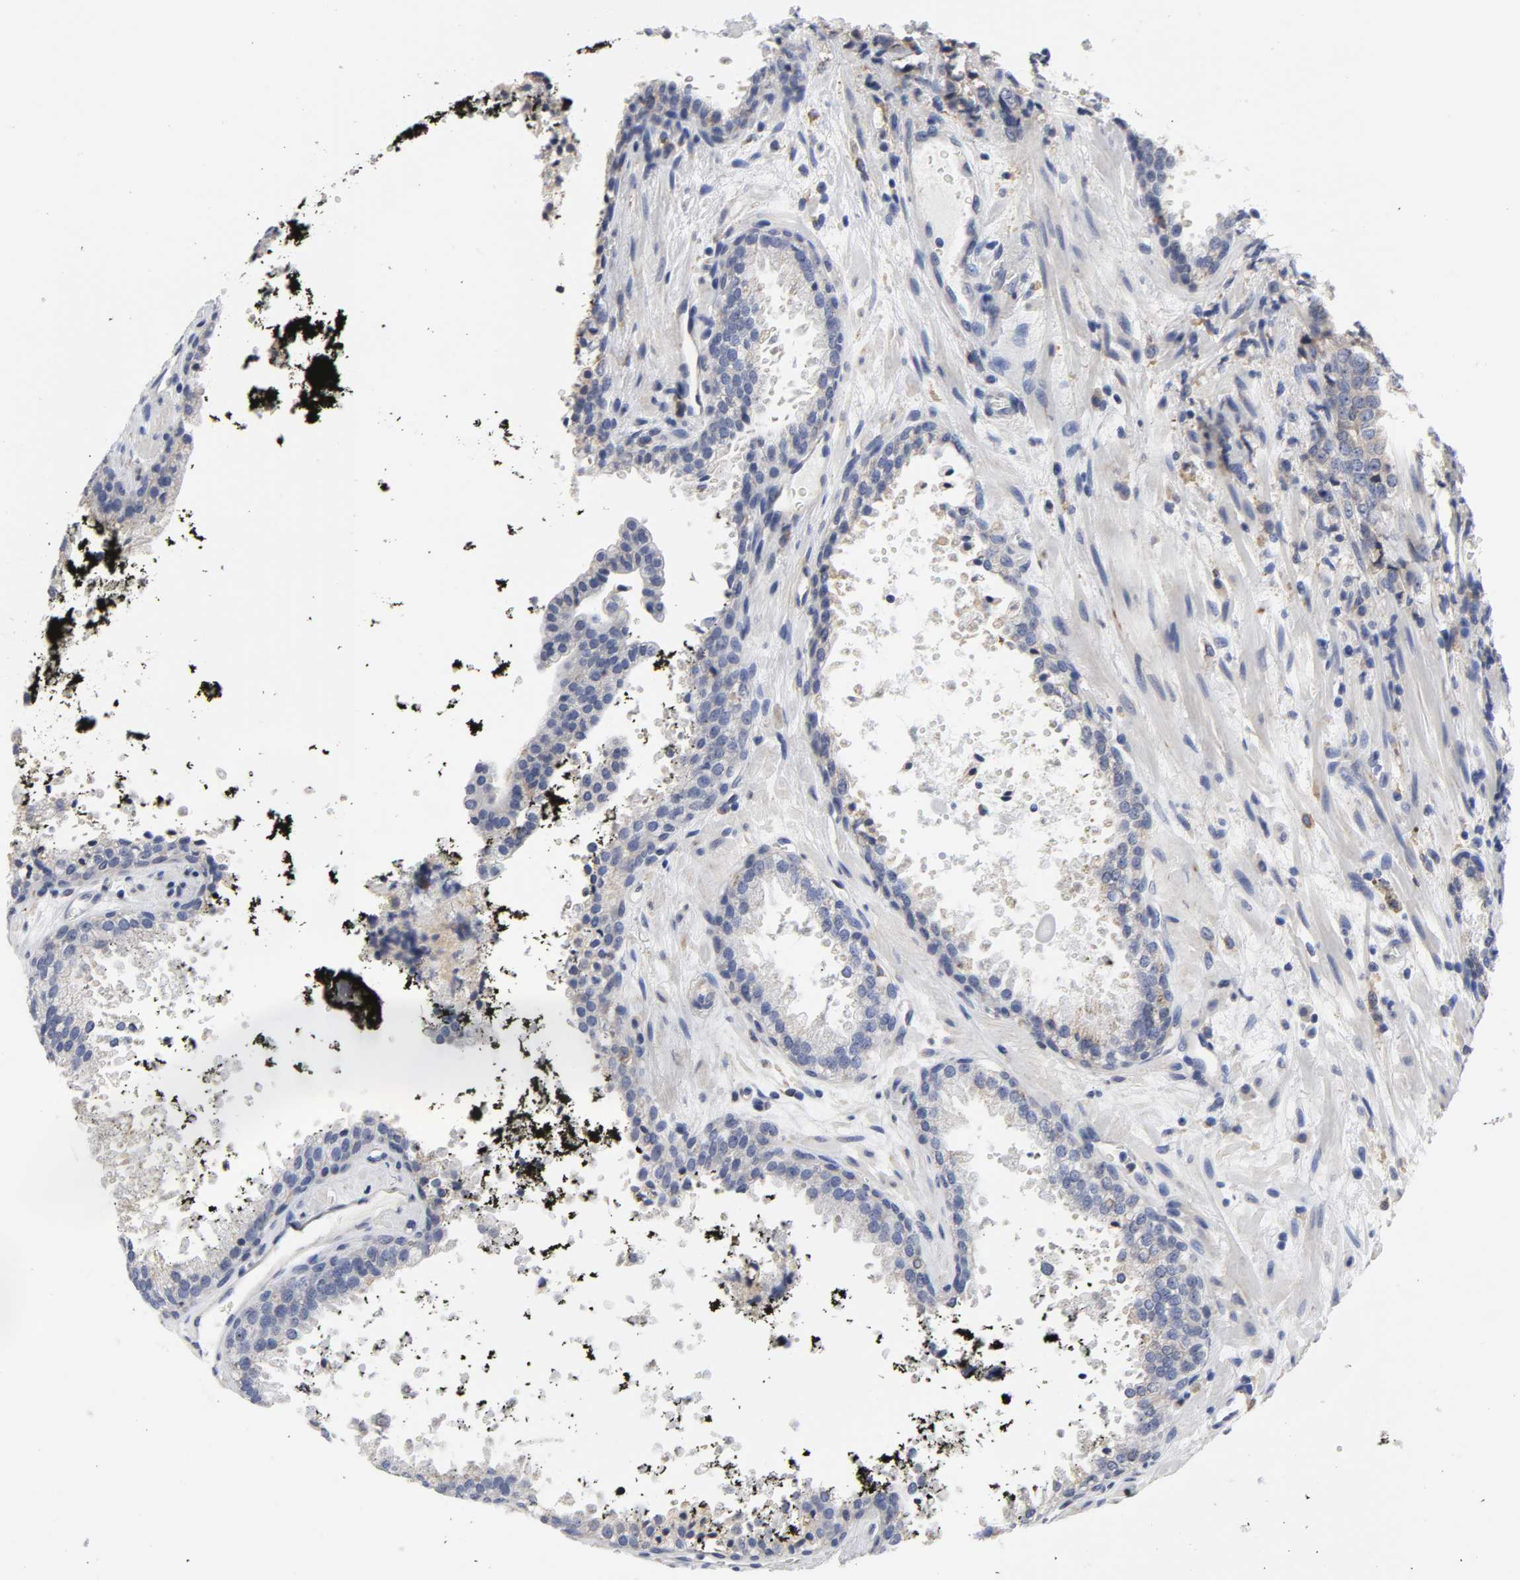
{"staining": {"intensity": "weak", "quantity": ">75%", "location": "cytoplasmic/membranous"}, "tissue": "prostate cancer", "cell_type": "Tumor cells", "image_type": "cancer", "snomed": [{"axis": "morphology", "description": "Adenocarcinoma, High grade"}, {"axis": "topography", "description": "Prostate"}], "caption": "A micrograph of prostate cancer (adenocarcinoma (high-grade)) stained for a protein demonstrates weak cytoplasmic/membranous brown staining in tumor cells.", "gene": "HCK", "patient": {"sex": "male", "age": 58}}